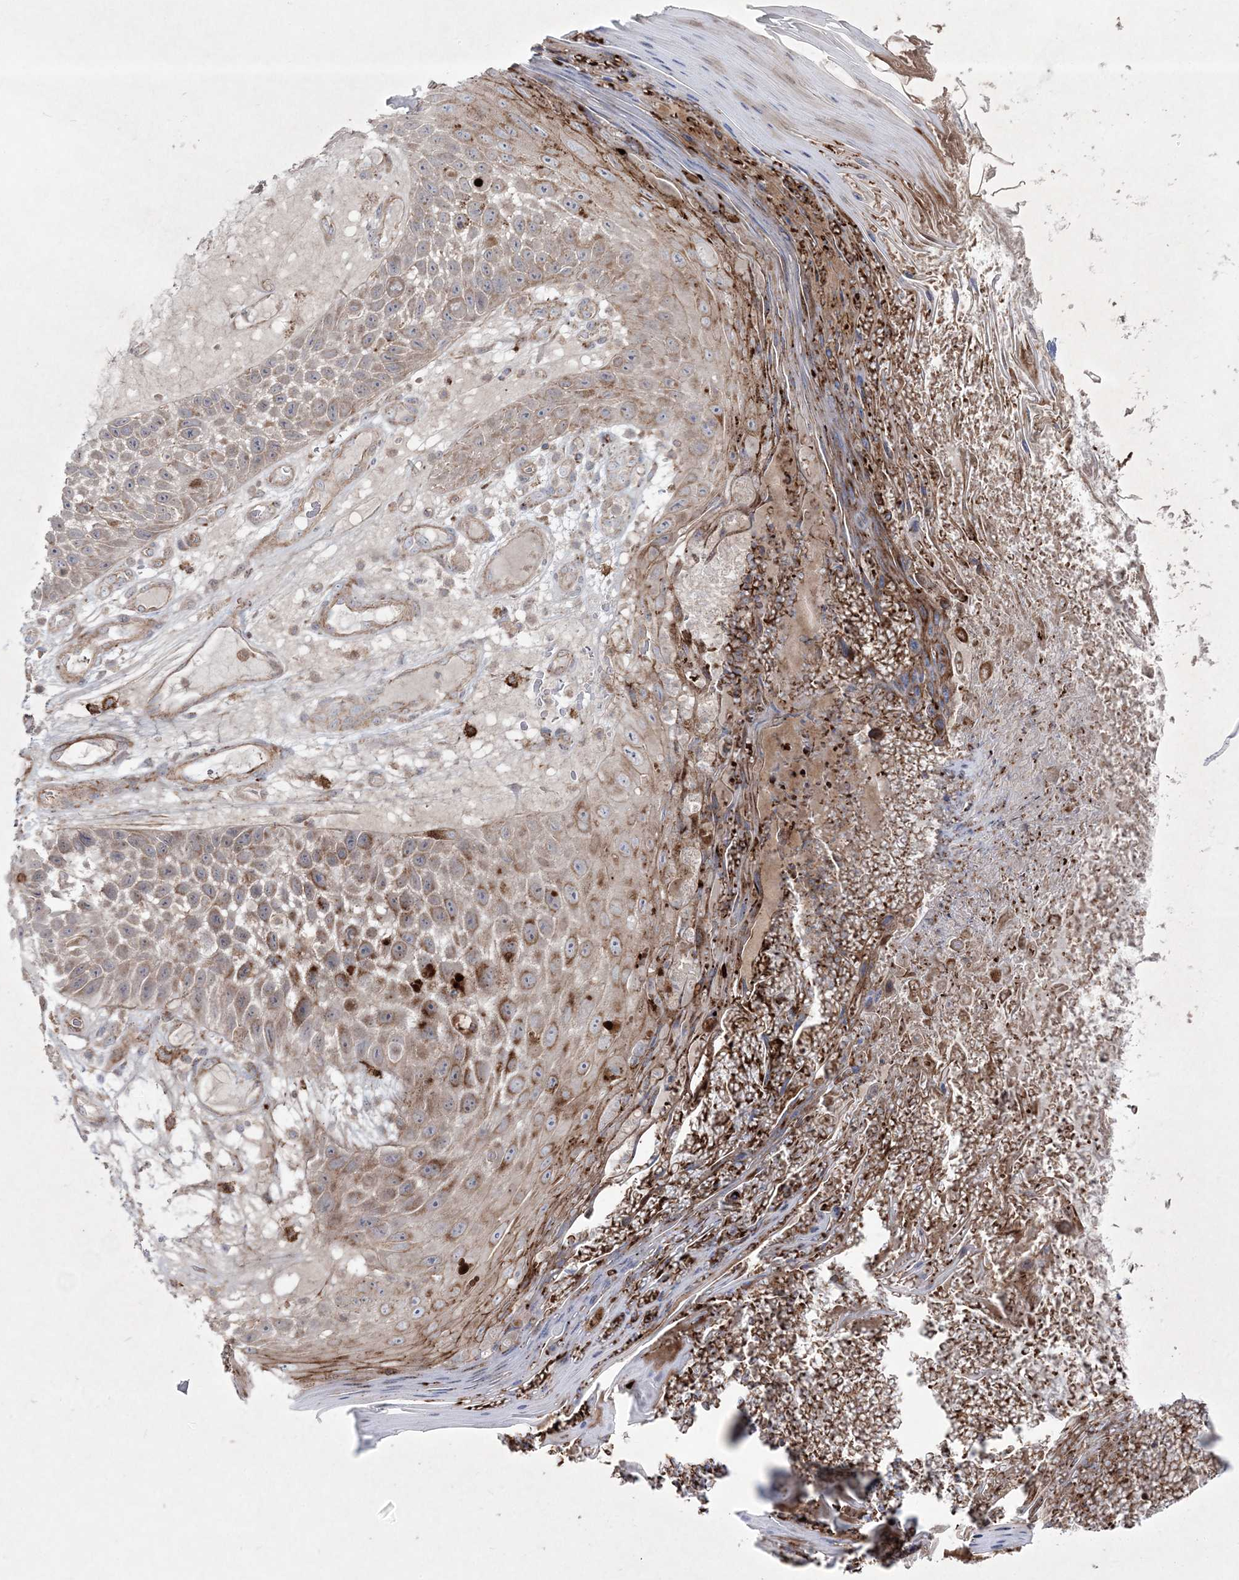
{"staining": {"intensity": "moderate", "quantity": "25%-75%", "location": "cytoplasmic/membranous"}, "tissue": "skin cancer", "cell_type": "Tumor cells", "image_type": "cancer", "snomed": [{"axis": "morphology", "description": "Squamous cell carcinoma, NOS"}, {"axis": "topography", "description": "Skin"}], "caption": "The photomicrograph reveals a brown stain indicating the presence of a protein in the cytoplasmic/membranous of tumor cells in skin cancer. The protein of interest is stained brown, and the nuclei are stained in blue (DAB (3,3'-diaminobenzidine) IHC with brightfield microscopy, high magnification).", "gene": "RICTOR", "patient": {"sex": "female", "age": 88}}